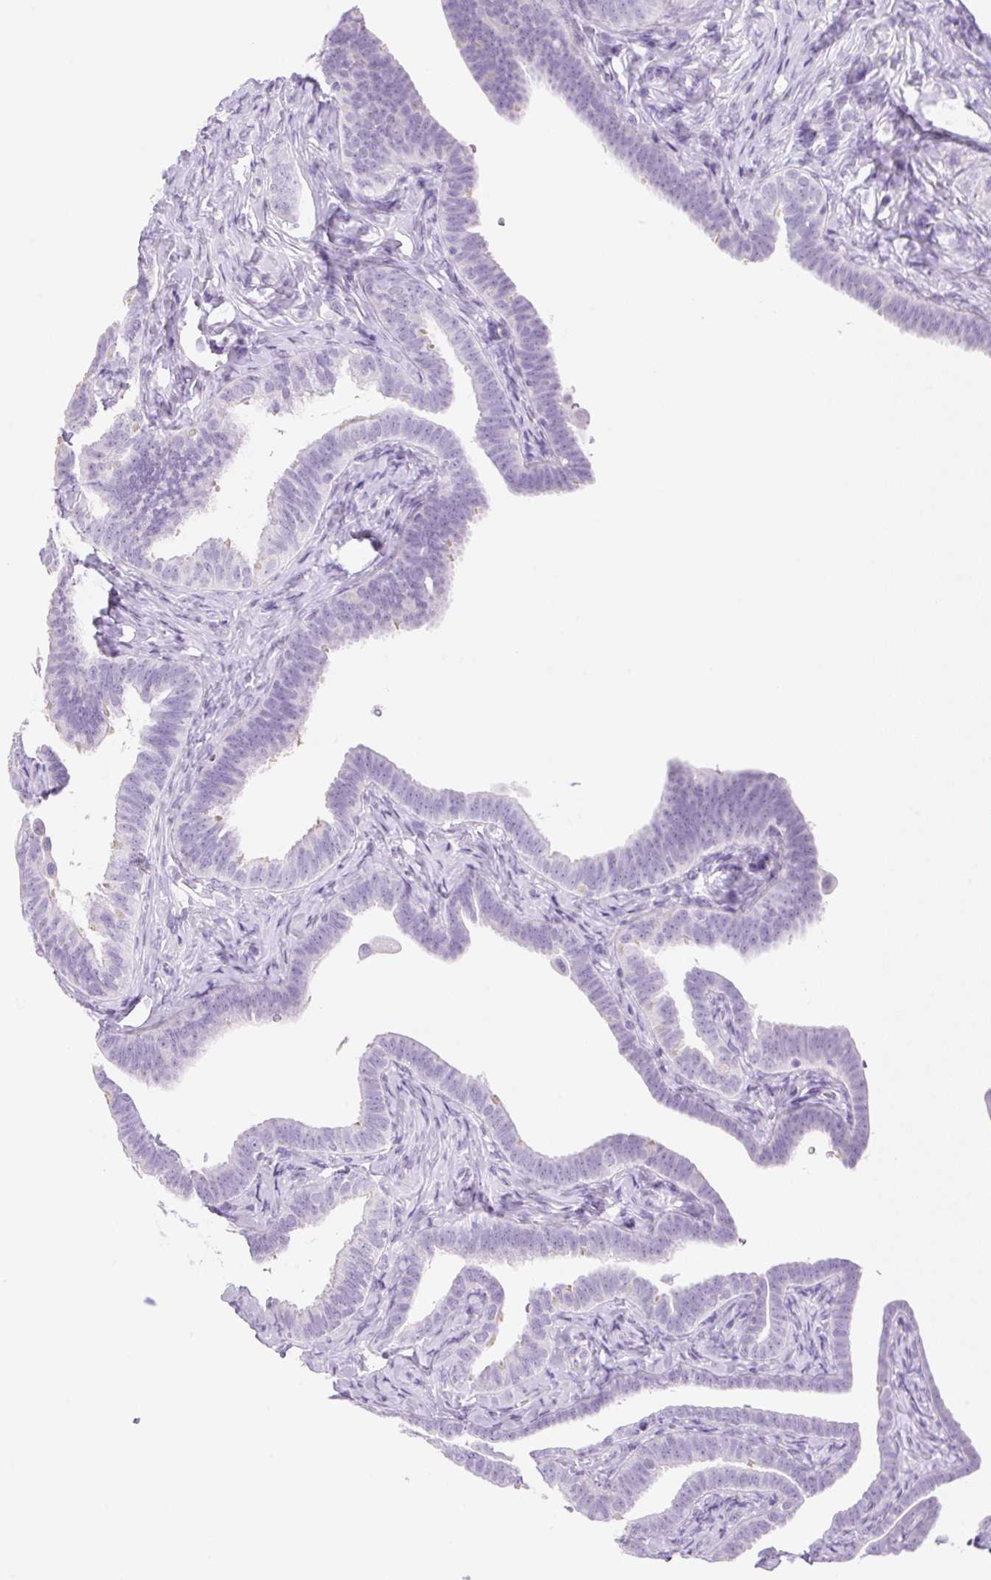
{"staining": {"intensity": "weak", "quantity": "<25%", "location": "cytoplasmic/membranous"}, "tissue": "fallopian tube", "cell_type": "Glandular cells", "image_type": "normal", "snomed": [{"axis": "morphology", "description": "Normal tissue, NOS"}, {"axis": "topography", "description": "Fallopian tube"}], "caption": "Immunohistochemical staining of benign fallopian tube exhibits no significant expression in glandular cells.", "gene": "SP140L", "patient": {"sex": "female", "age": 69}}